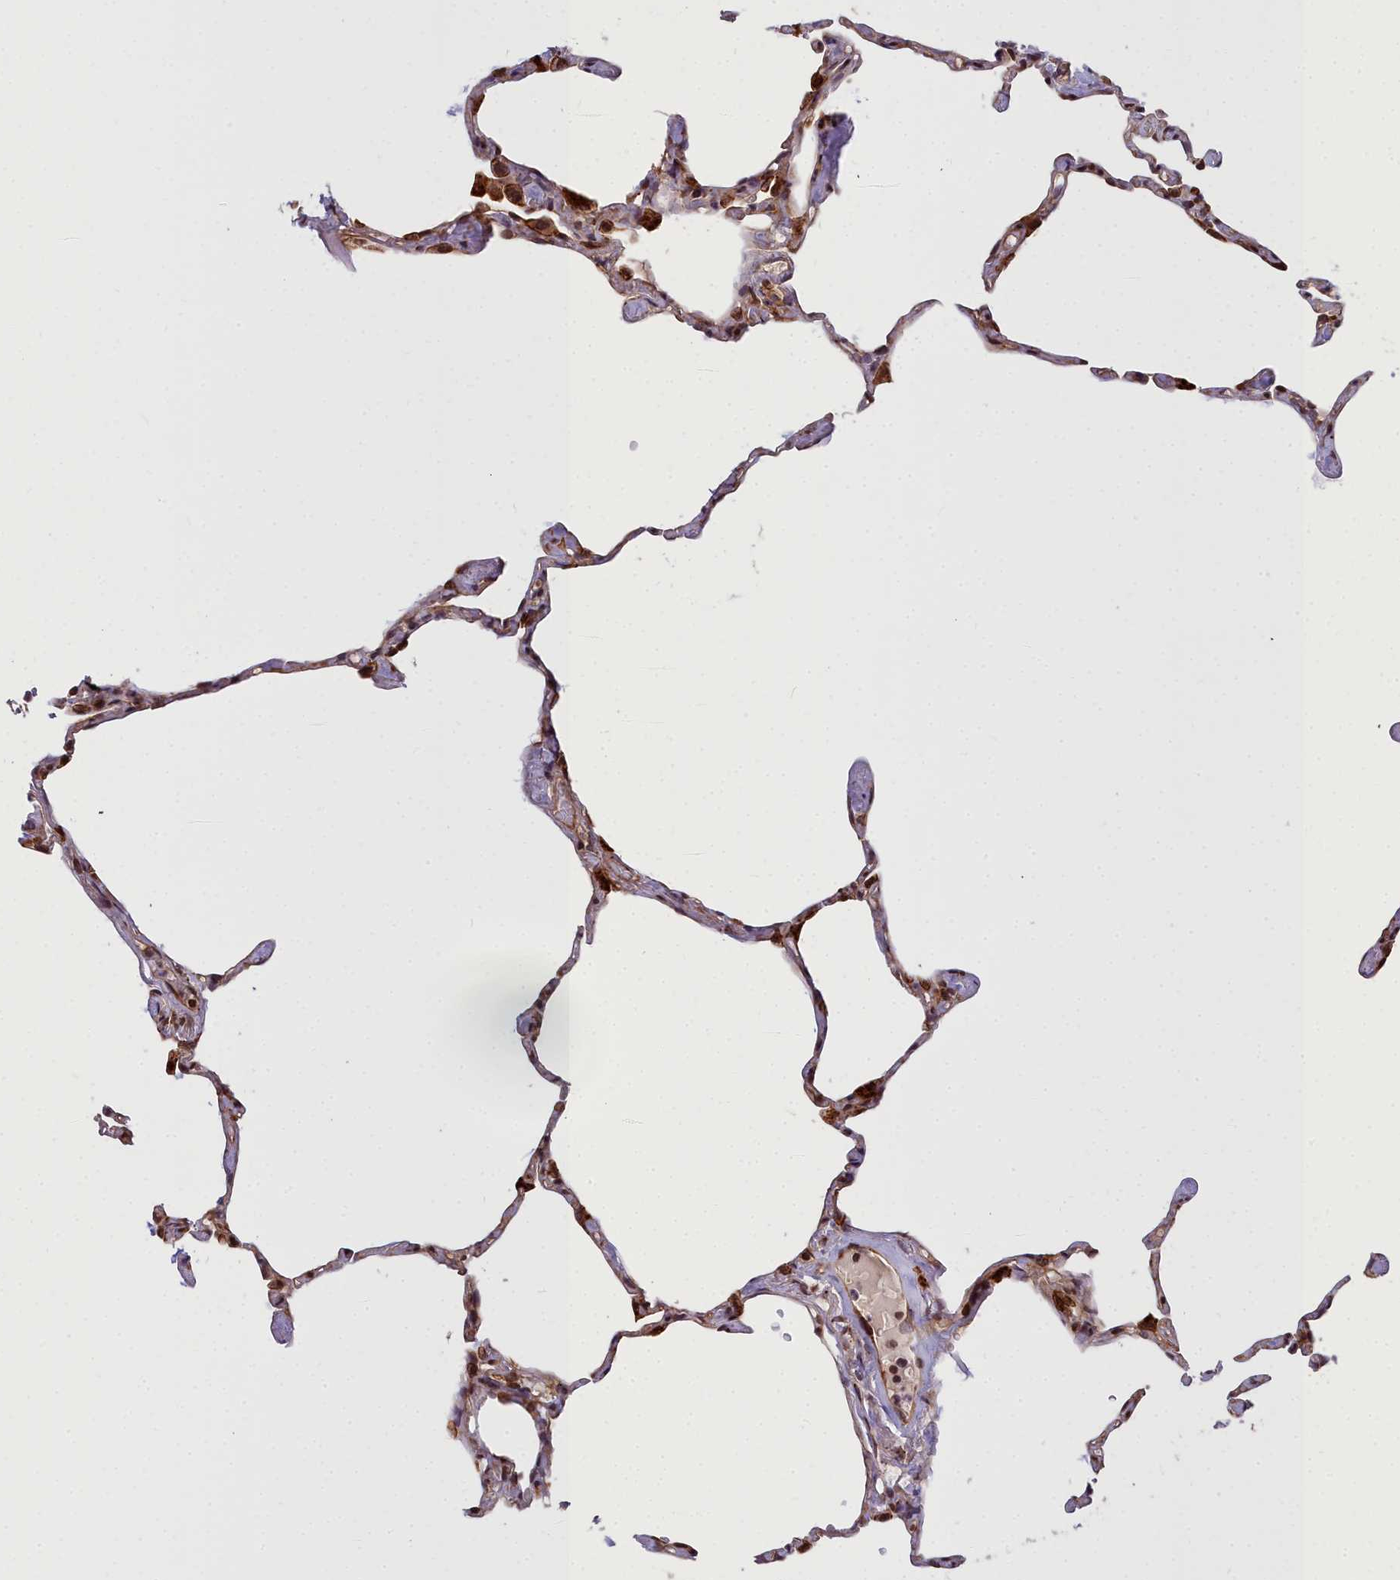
{"staining": {"intensity": "moderate", "quantity": "25%-75%", "location": "cytoplasmic/membranous,nuclear"}, "tissue": "lung", "cell_type": "Alveolar cells", "image_type": "normal", "snomed": [{"axis": "morphology", "description": "Normal tissue, NOS"}, {"axis": "topography", "description": "Lung"}], "caption": "Immunohistochemistry (IHC) of unremarkable lung exhibits medium levels of moderate cytoplasmic/membranous,nuclear staining in approximately 25%-75% of alveolar cells. The staining was performed using DAB, with brown indicating positive protein expression. Nuclei are stained blue with hematoxylin.", "gene": "GLYATL3", "patient": {"sex": "male", "age": 65}}